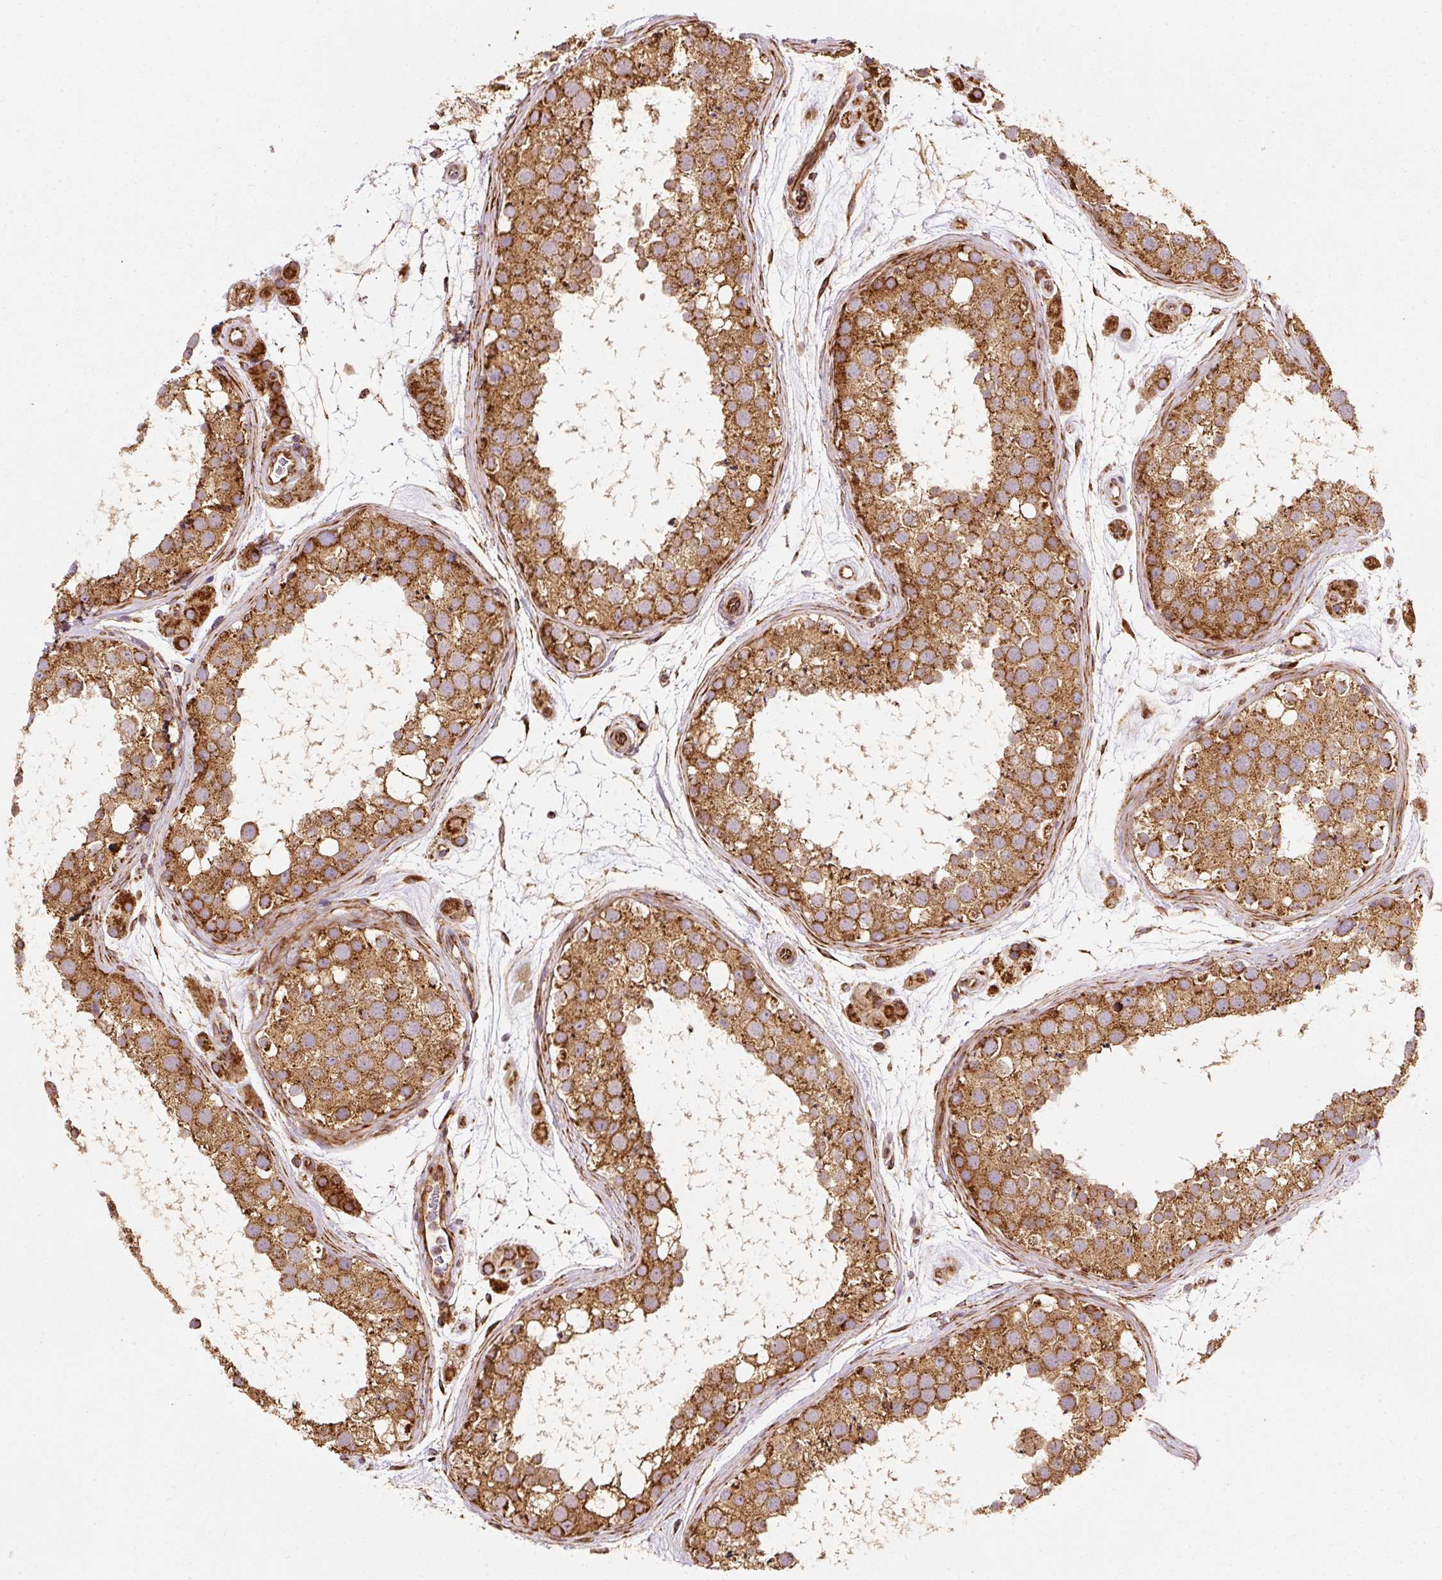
{"staining": {"intensity": "strong", "quantity": ">75%", "location": "cytoplasmic/membranous"}, "tissue": "testis", "cell_type": "Cells in seminiferous ducts", "image_type": "normal", "snomed": [{"axis": "morphology", "description": "Normal tissue, NOS"}, {"axis": "topography", "description": "Testis"}], "caption": "Protein staining of normal testis exhibits strong cytoplasmic/membranous expression in approximately >75% of cells in seminiferous ducts.", "gene": "ISCU", "patient": {"sex": "male", "age": 41}}